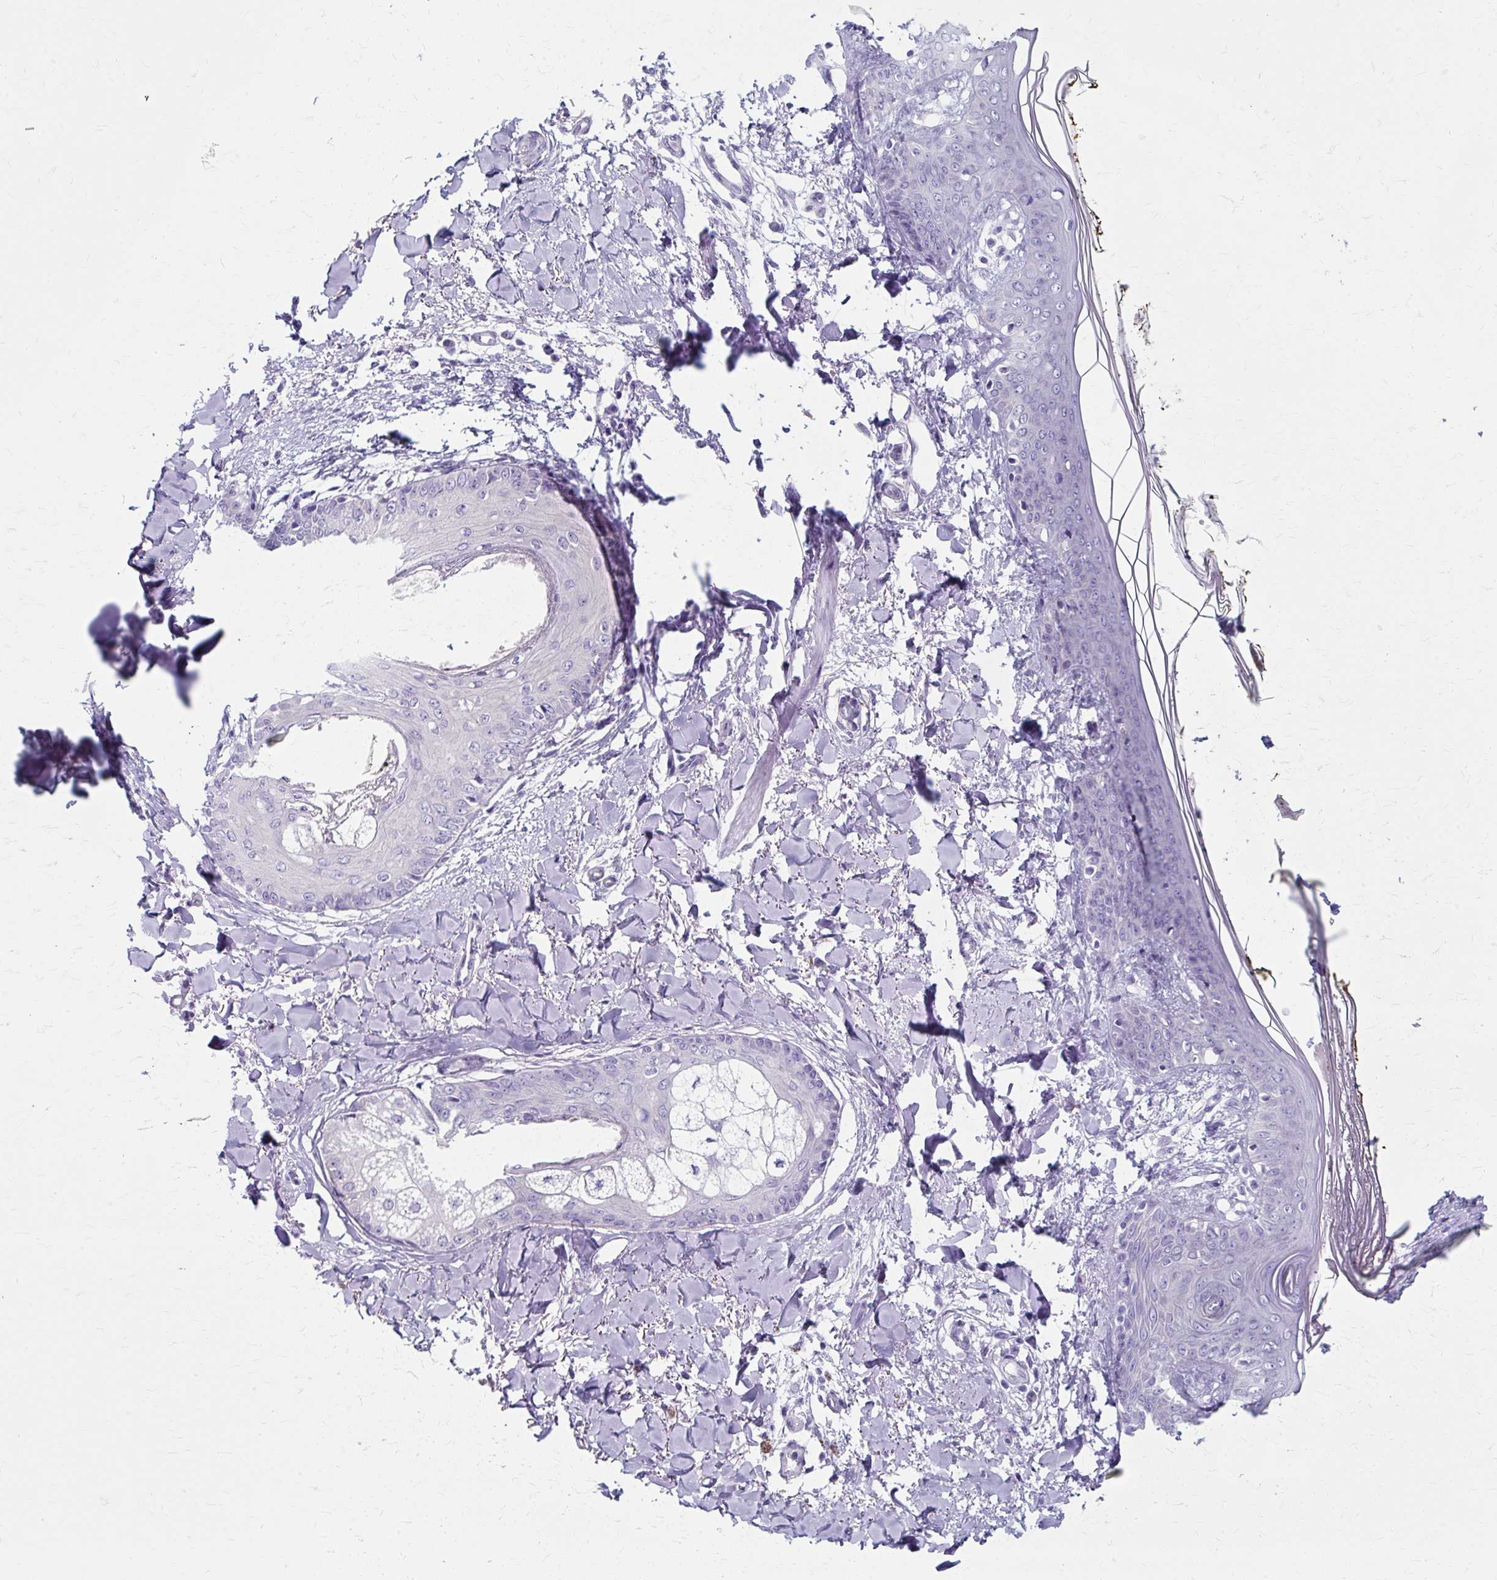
{"staining": {"intensity": "negative", "quantity": "none", "location": "none"}, "tissue": "skin", "cell_type": "Fibroblasts", "image_type": "normal", "snomed": [{"axis": "morphology", "description": "Normal tissue, NOS"}, {"axis": "topography", "description": "Skin"}], "caption": "There is no significant positivity in fibroblasts of skin. The staining was performed using DAB (3,3'-diaminobenzidine) to visualize the protein expression in brown, while the nuclei were stained in blue with hematoxylin (Magnification: 20x).", "gene": "ZNF555", "patient": {"sex": "female", "age": 34}}